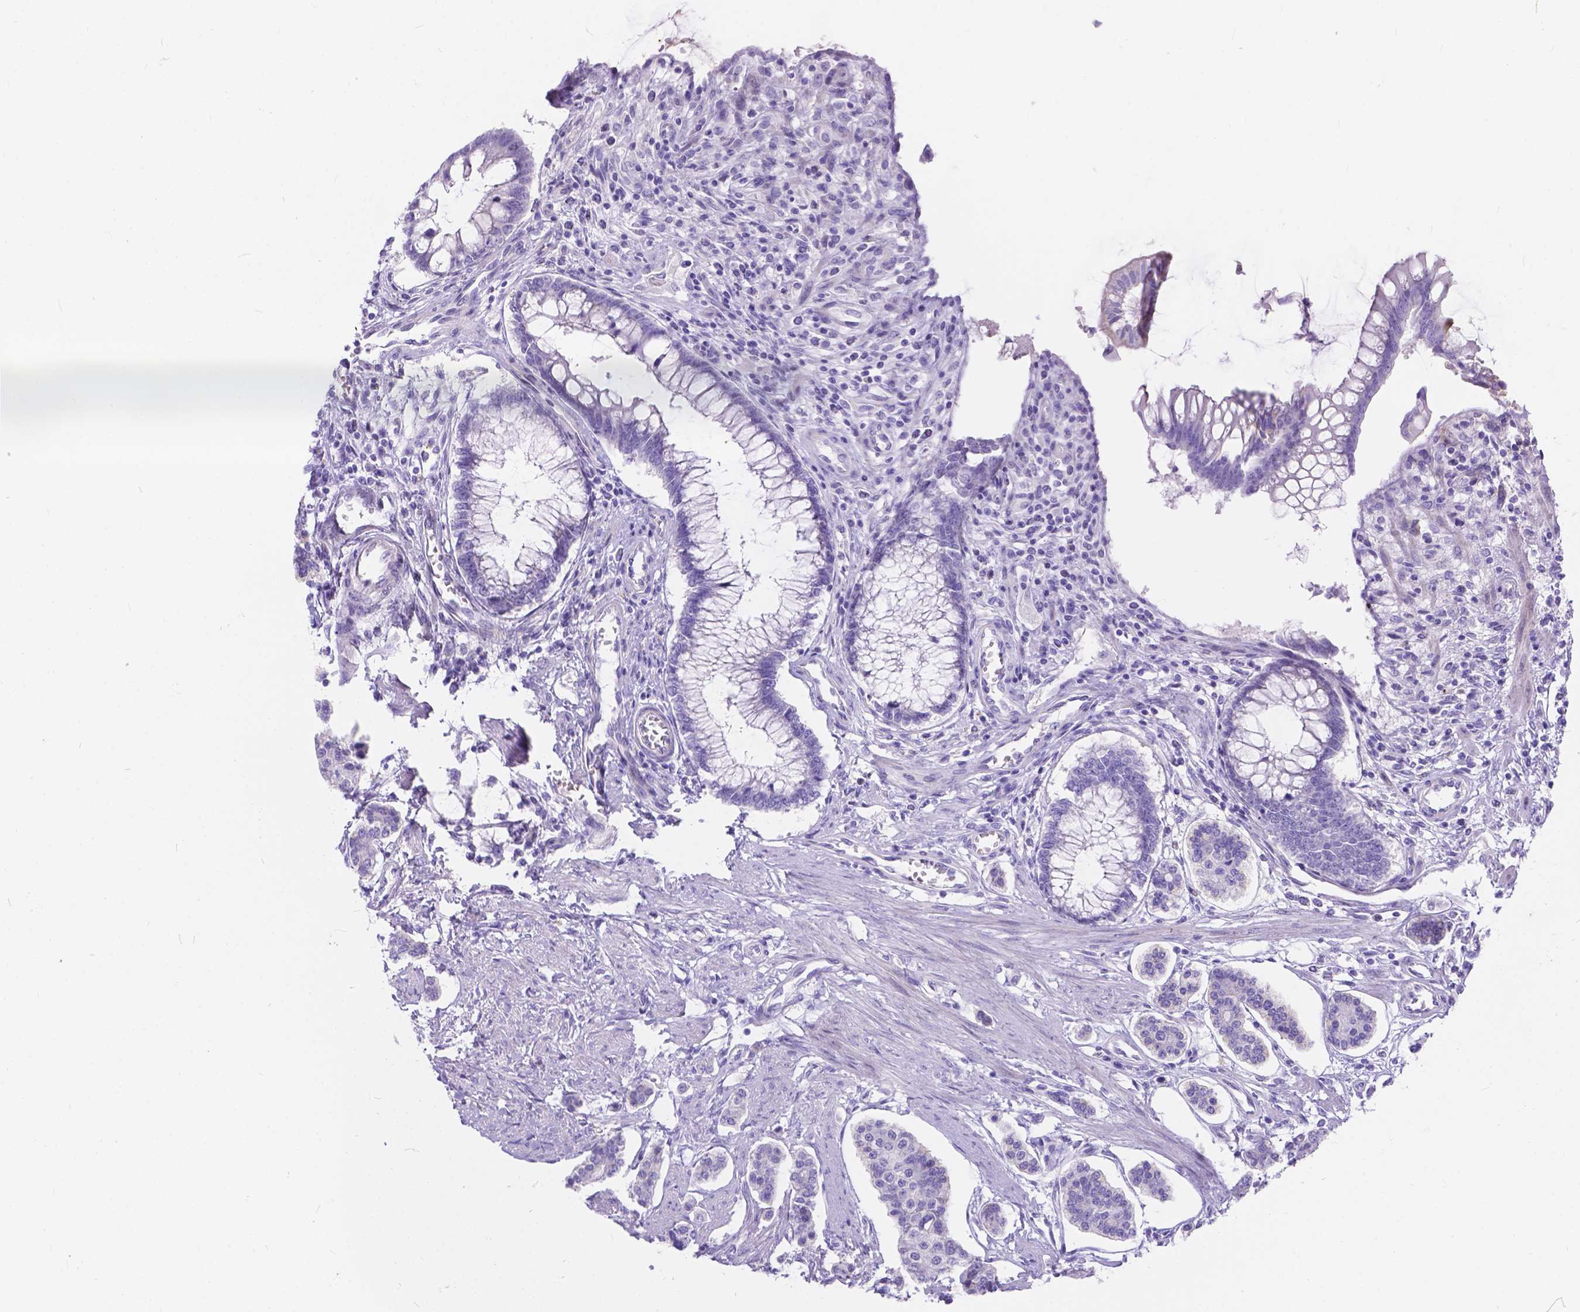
{"staining": {"intensity": "negative", "quantity": "none", "location": "none"}, "tissue": "carcinoid", "cell_type": "Tumor cells", "image_type": "cancer", "snomed": [{"axis": "morphology", "description": "Carcinoid, malignant, NOS"}, {"axis": "topography", "description": "Small intestine"}], "caption": "IHC of carcinoid shows no positivity in tumor cells.", "gene": "KLHL10", "patient": {"sex": "female", "age": 65}}